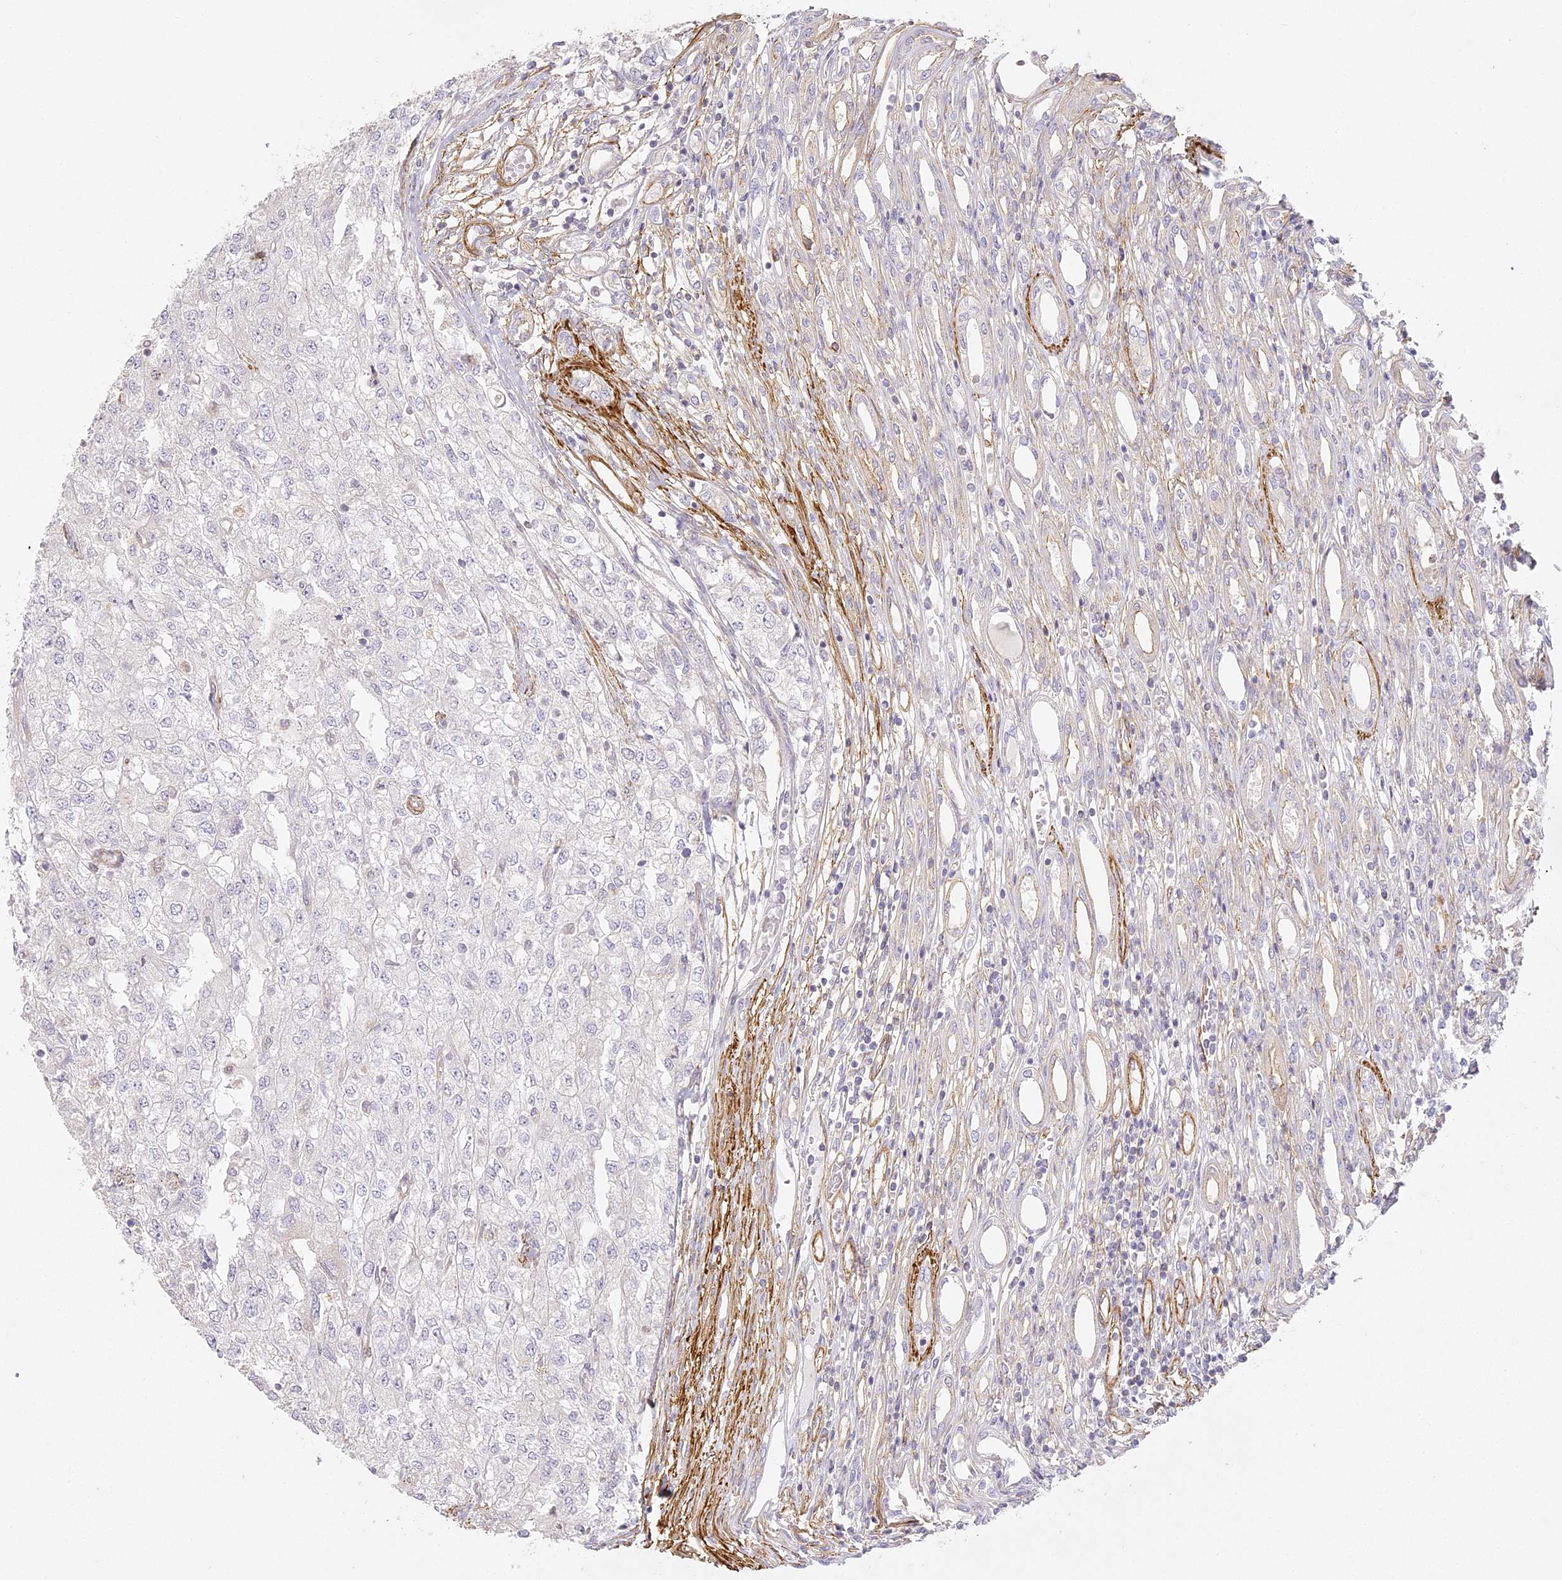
{"staining": {"intensity": "negative", "quantity": "none", "location": "none"}, "tissue": "renal cancer", "cell_type": "Tumor cells", "image_type": "cancer", "snomed": [{"axis": "morphology", "description": "Adenocarcinoma, NOS"}, {"axis": "topography", "description": "Kidney"}], "caption": "High magnification brightfield microscopy of renal cancer stained with DAB (3,3'-diaminobenzidine) (brown) and counterstained with hematoxylin (blue): tumor cells show no significant positivity.", "gene": "MED28", "patient": {"sex": "female", "age": 54}}